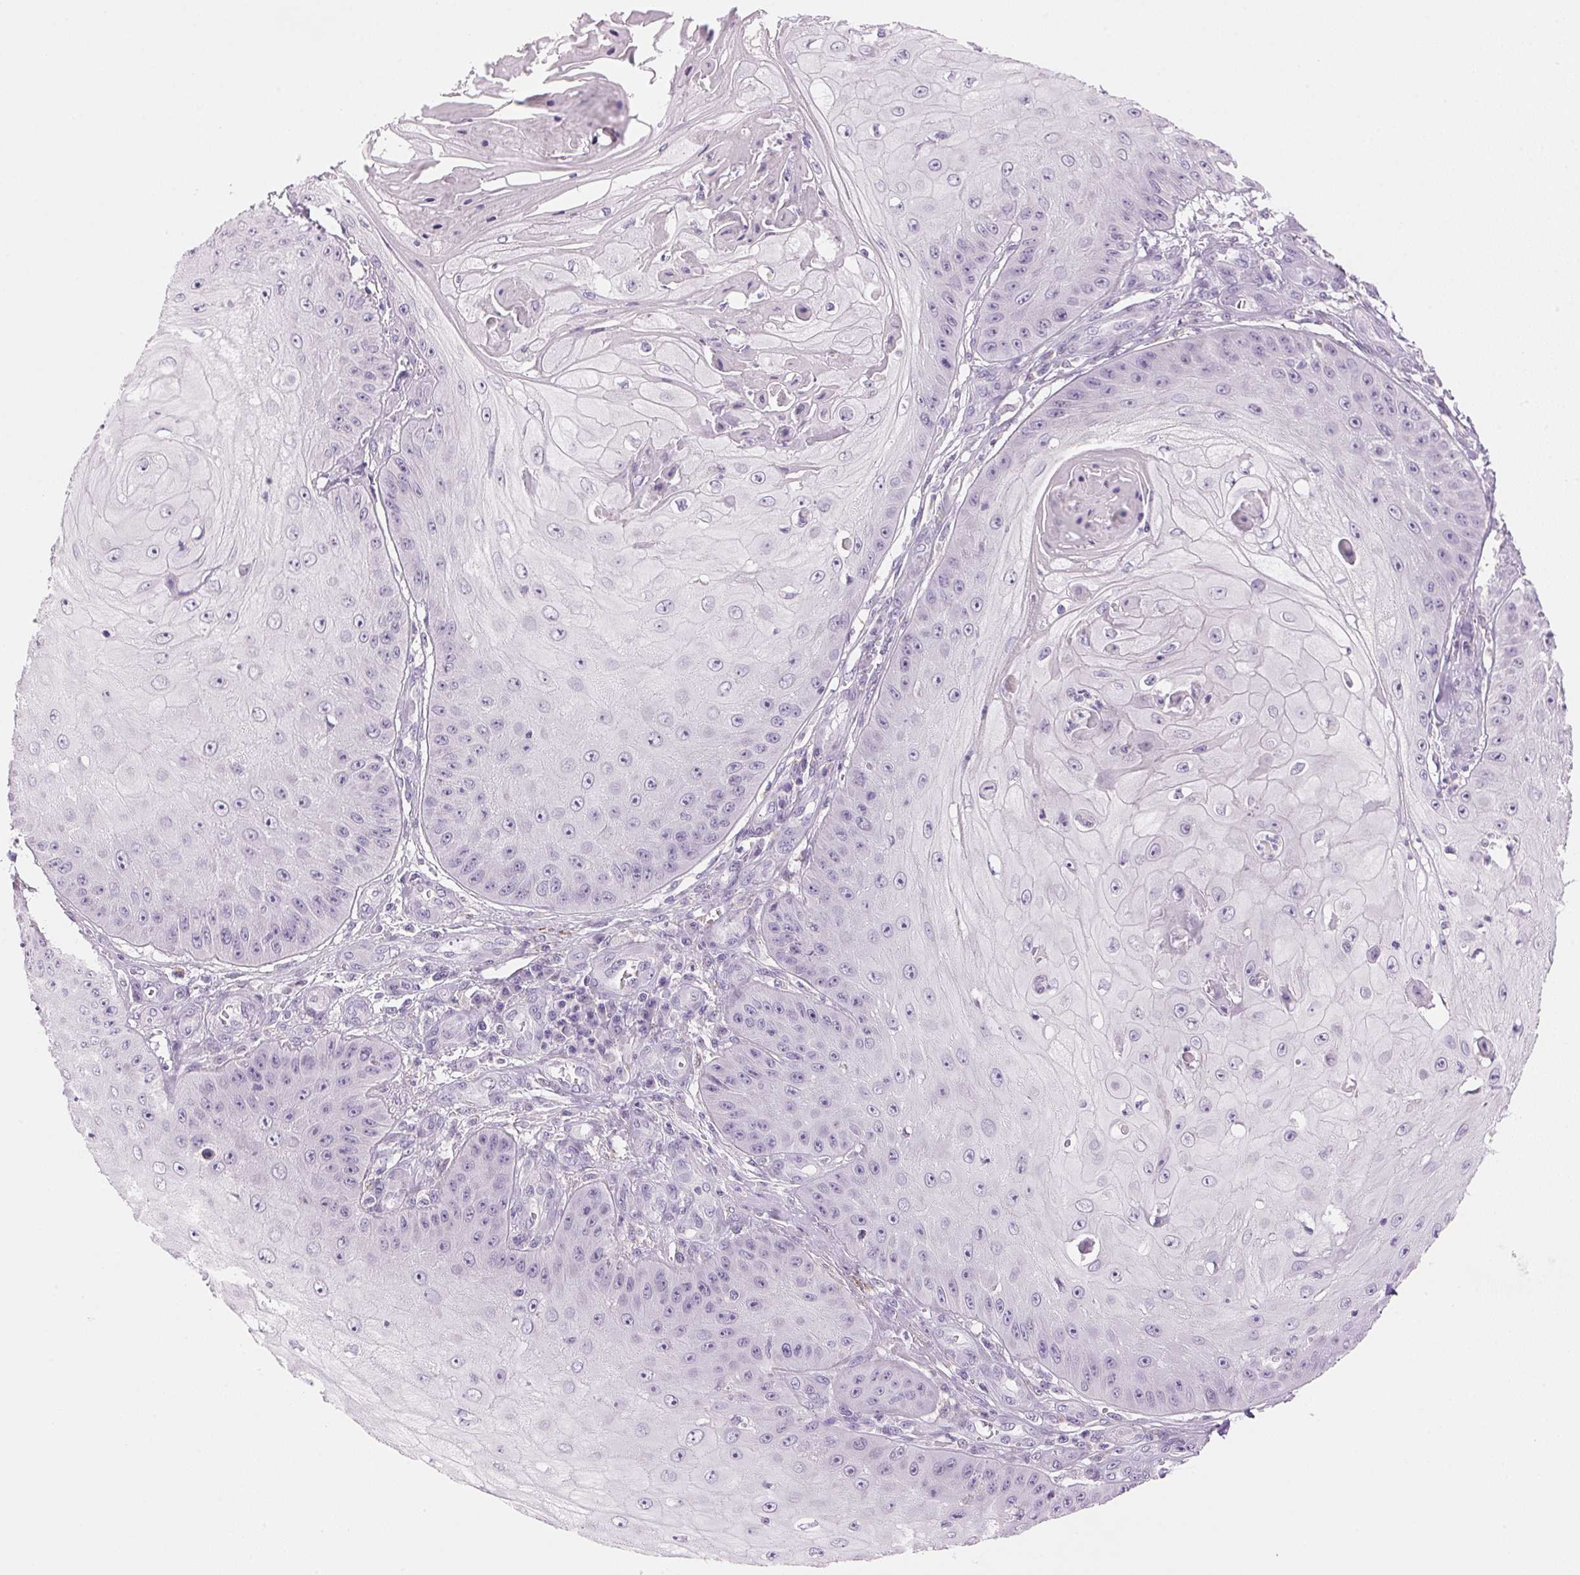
{"staining": {"intensity": "negative", "quantity": "none", "location": "none"}, "tissue": "skin cancer", "cell_type": "Tumor cells", "image_type": "cancer", "snomed": [{"axis": "morphology", "description": "Squamous cell carcinoma, NOS"}, {"axis": "topography", "description": "Skin"}], "caption": "Tumor cells show no significant positivity in skin cancer.", "gene": "CYP11B1", "patient": {"sex": "male", "age": 70}}